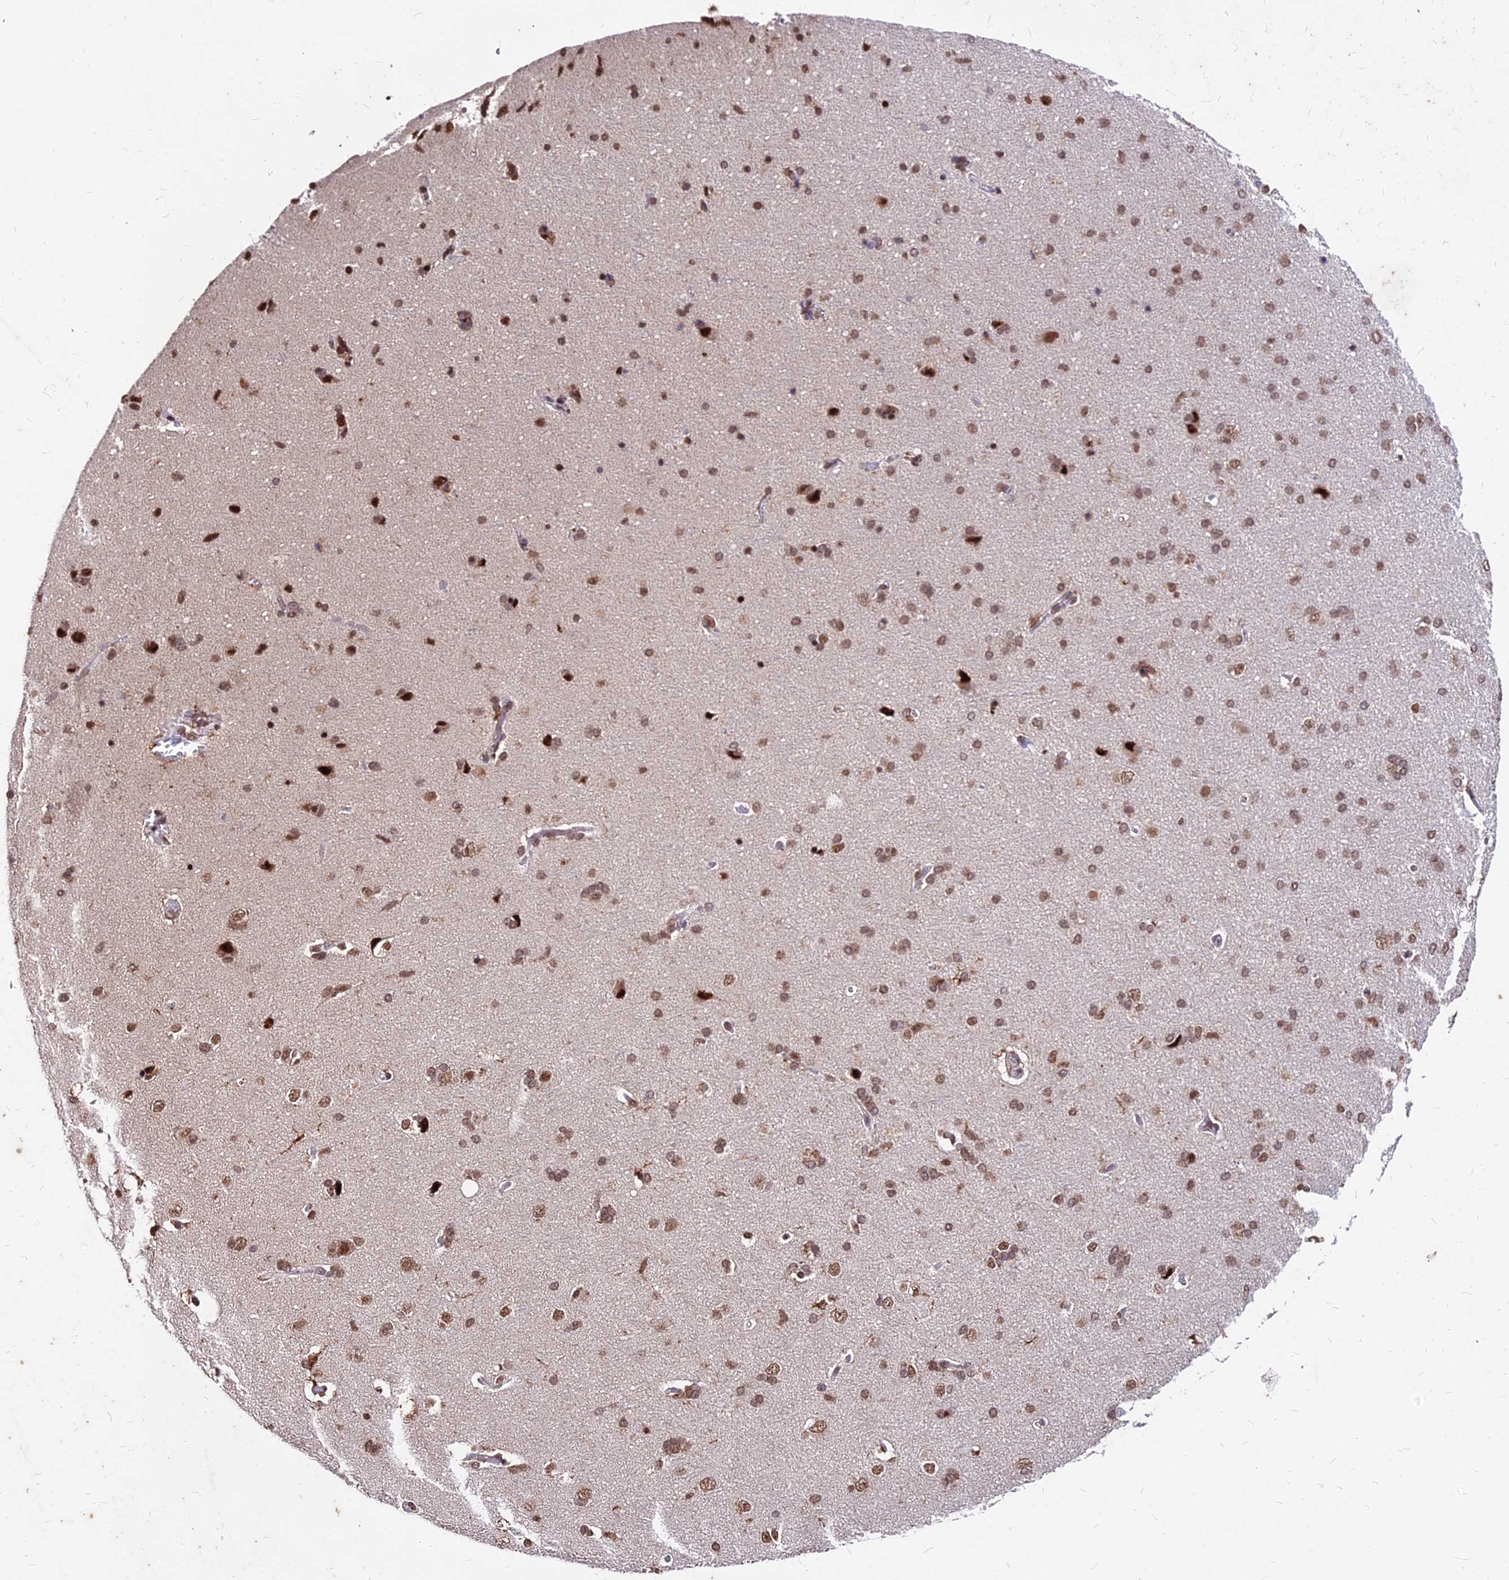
{"staining": {"intensity": "moderate", "quantity": ">75%", "location": "nuclear"}, "tissue": "cerebral cortex", "cell_type": "Endothelial cells", "image_type": "normal", "snomed": [{"axis": "morphology", "description": "Normal tissue, NOS"}, {"axis": "topography", "description": "Cerebral cortex"}], "caption": "An image of cerebral cortex stained for a protein shows moderate nuclear brown staining in endothelial cells. The staining was performed using DAB (3,3'-diaminobenzidine) to visualize the protein expression in brown, while the nuclei were stained in blue with hematoxylin (Magnification: 20x).", "gene": "ZBED4", "patient": {"sex": "male", "age": 62}}